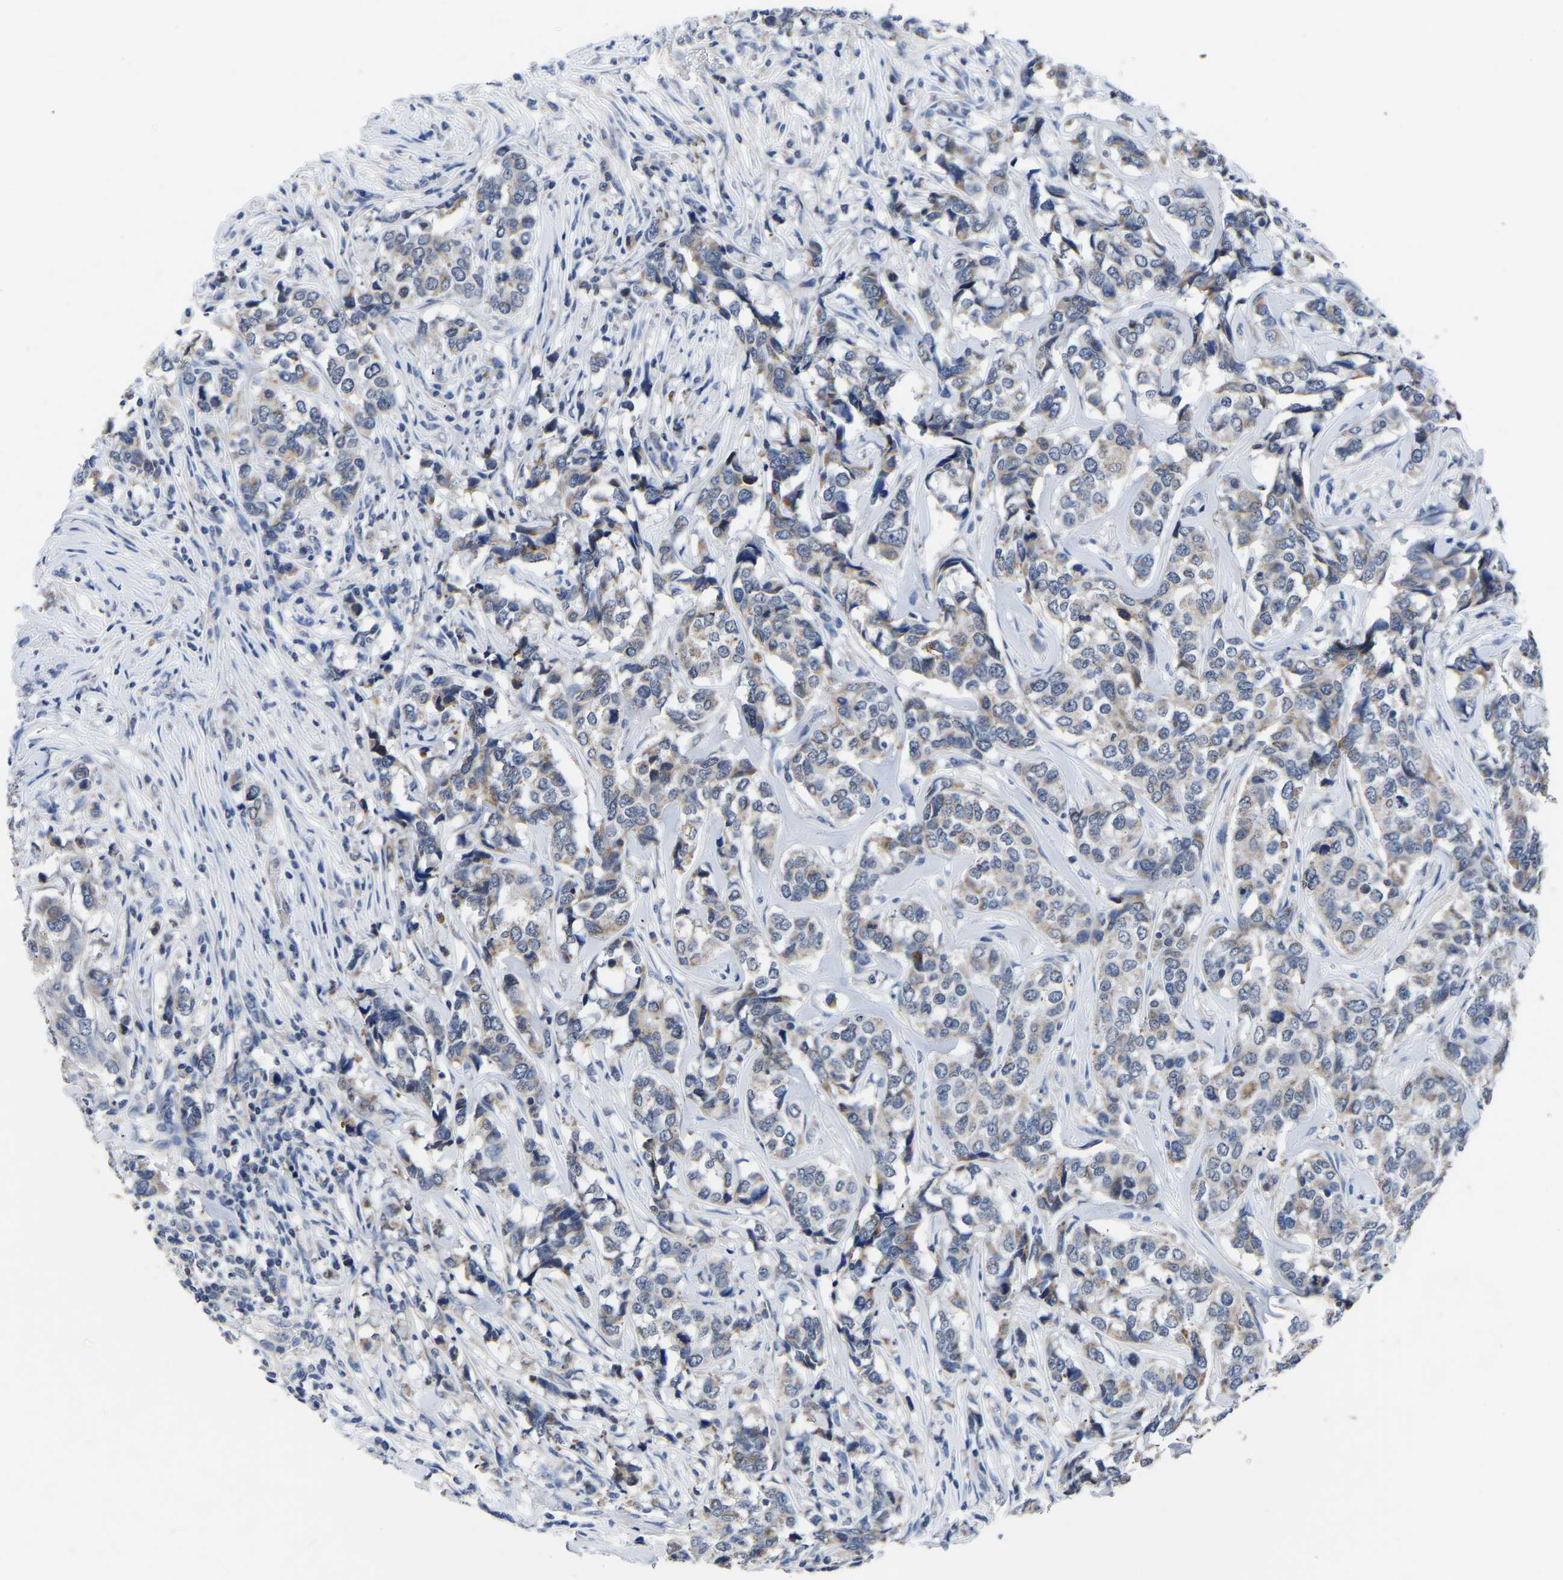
{"staining": {"intensity": "moderate", "quantity": "25%-75%", "location": "cytoplasmic/membranous"}, "tissue": "breast cancer", "cell_type": "Tumor cells", "image_type": "cancer", "snomed": [{"axis": "morphology", "description": "Lobular carcinoma"}, {"axis": "topography", "description": "Breast"}], "caption": "Tumor cells exhibit moderate cytoplasmic/membranous positivity in about 25%-75% of cells in lobular carcinoma (breast).", "gene": "FGD5", "patient": {"sex": "female", "age": 59}}